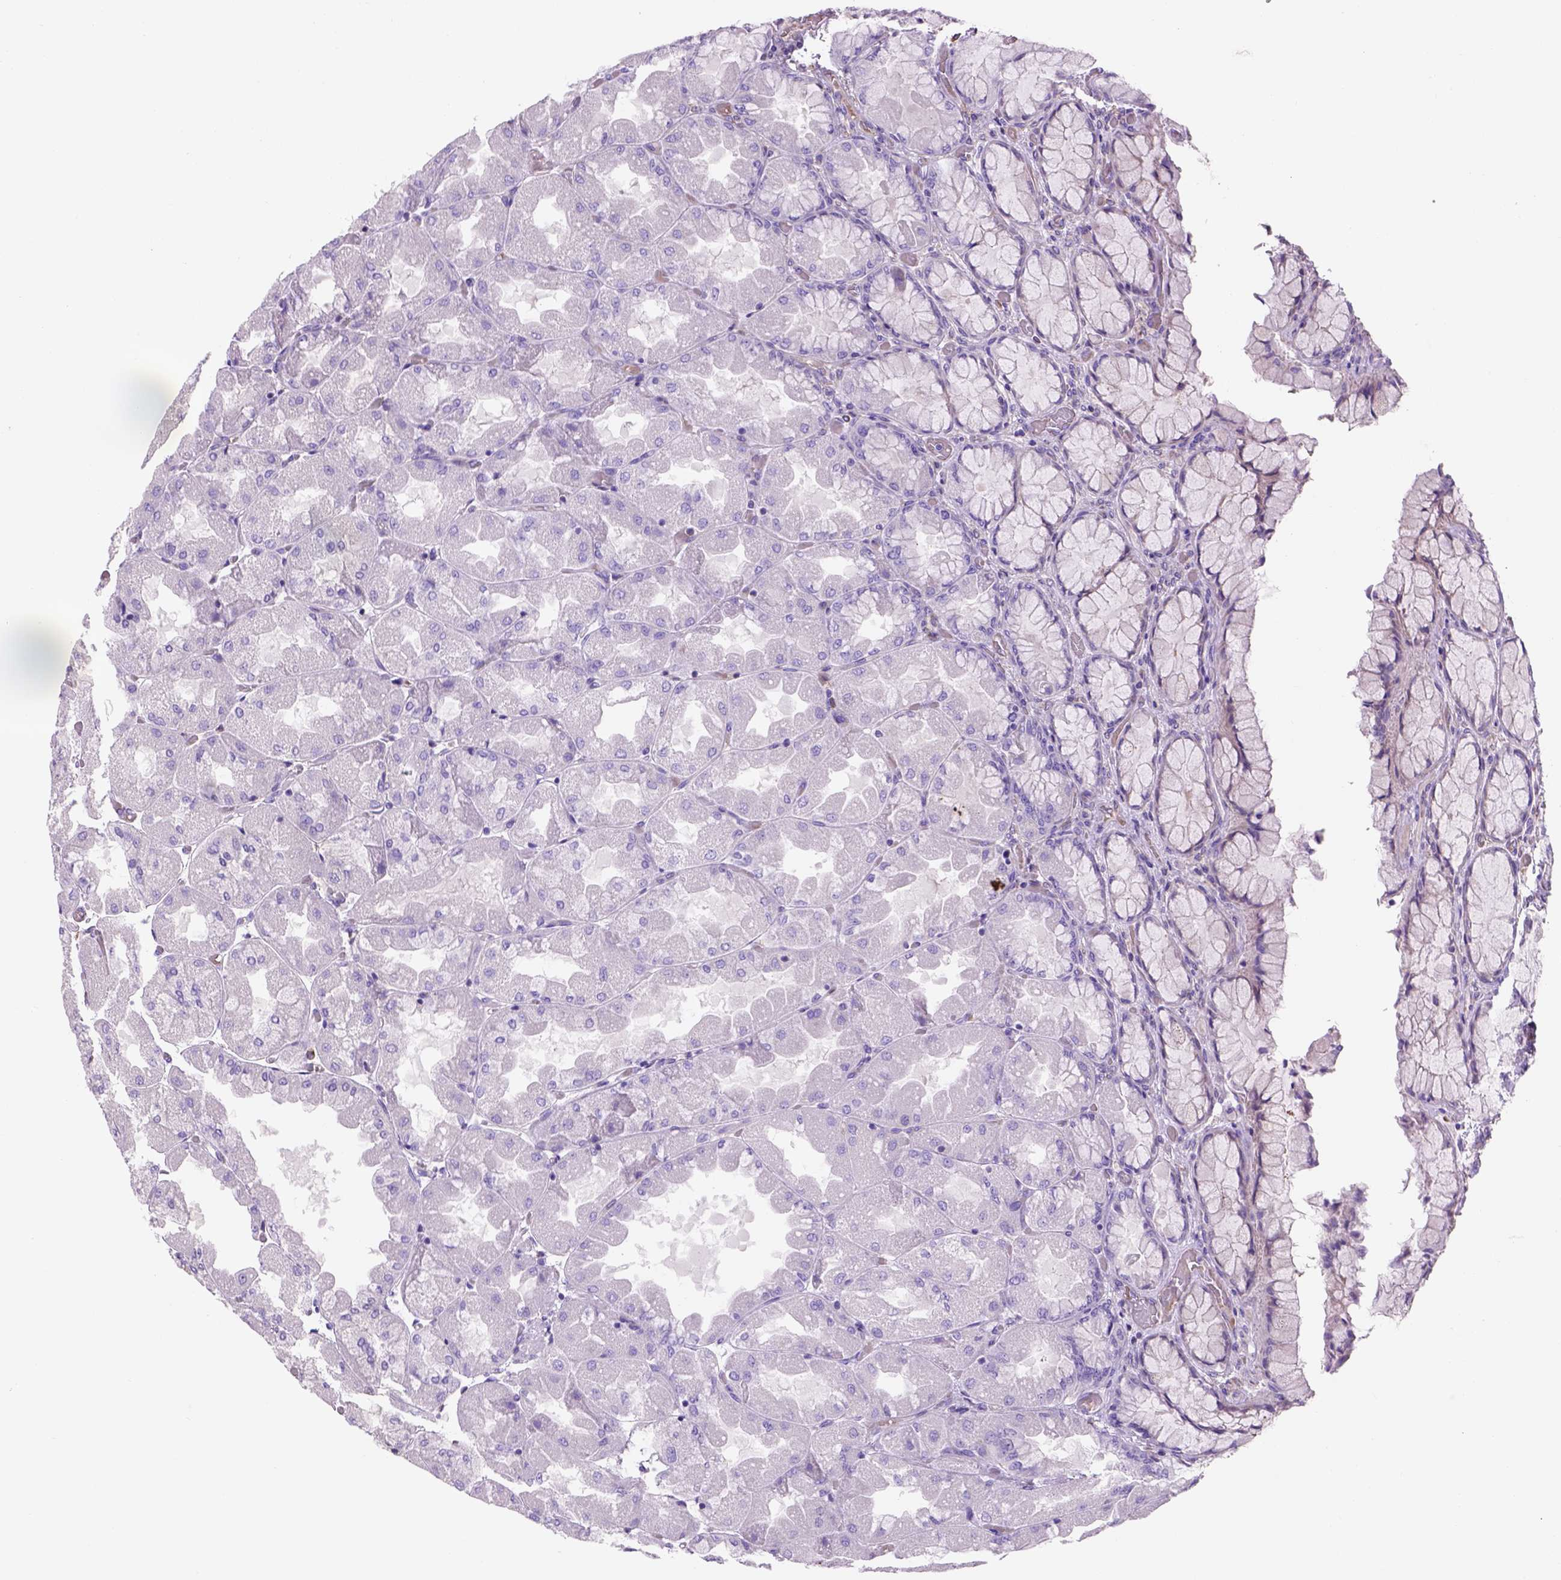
{"staining": {"intensity": "negative", "quantity": "none", "location": "none"}, "tissue": "stomach", "cell_type": "Glandular cells", "image_type": "normal", "snomed": [{"axis": "morphology", "description": "Normal tissue, NOS"}, {"axis": "topography", "description": "Stomach"}], "caption": "A micrograph of stomach stained for a protein reveals no brown staining in glandular cells. (IHC, brightfield microscopy, high magnification).", "gene": "ZZZ3", "patient": {"sex": "female", "age": 61}}